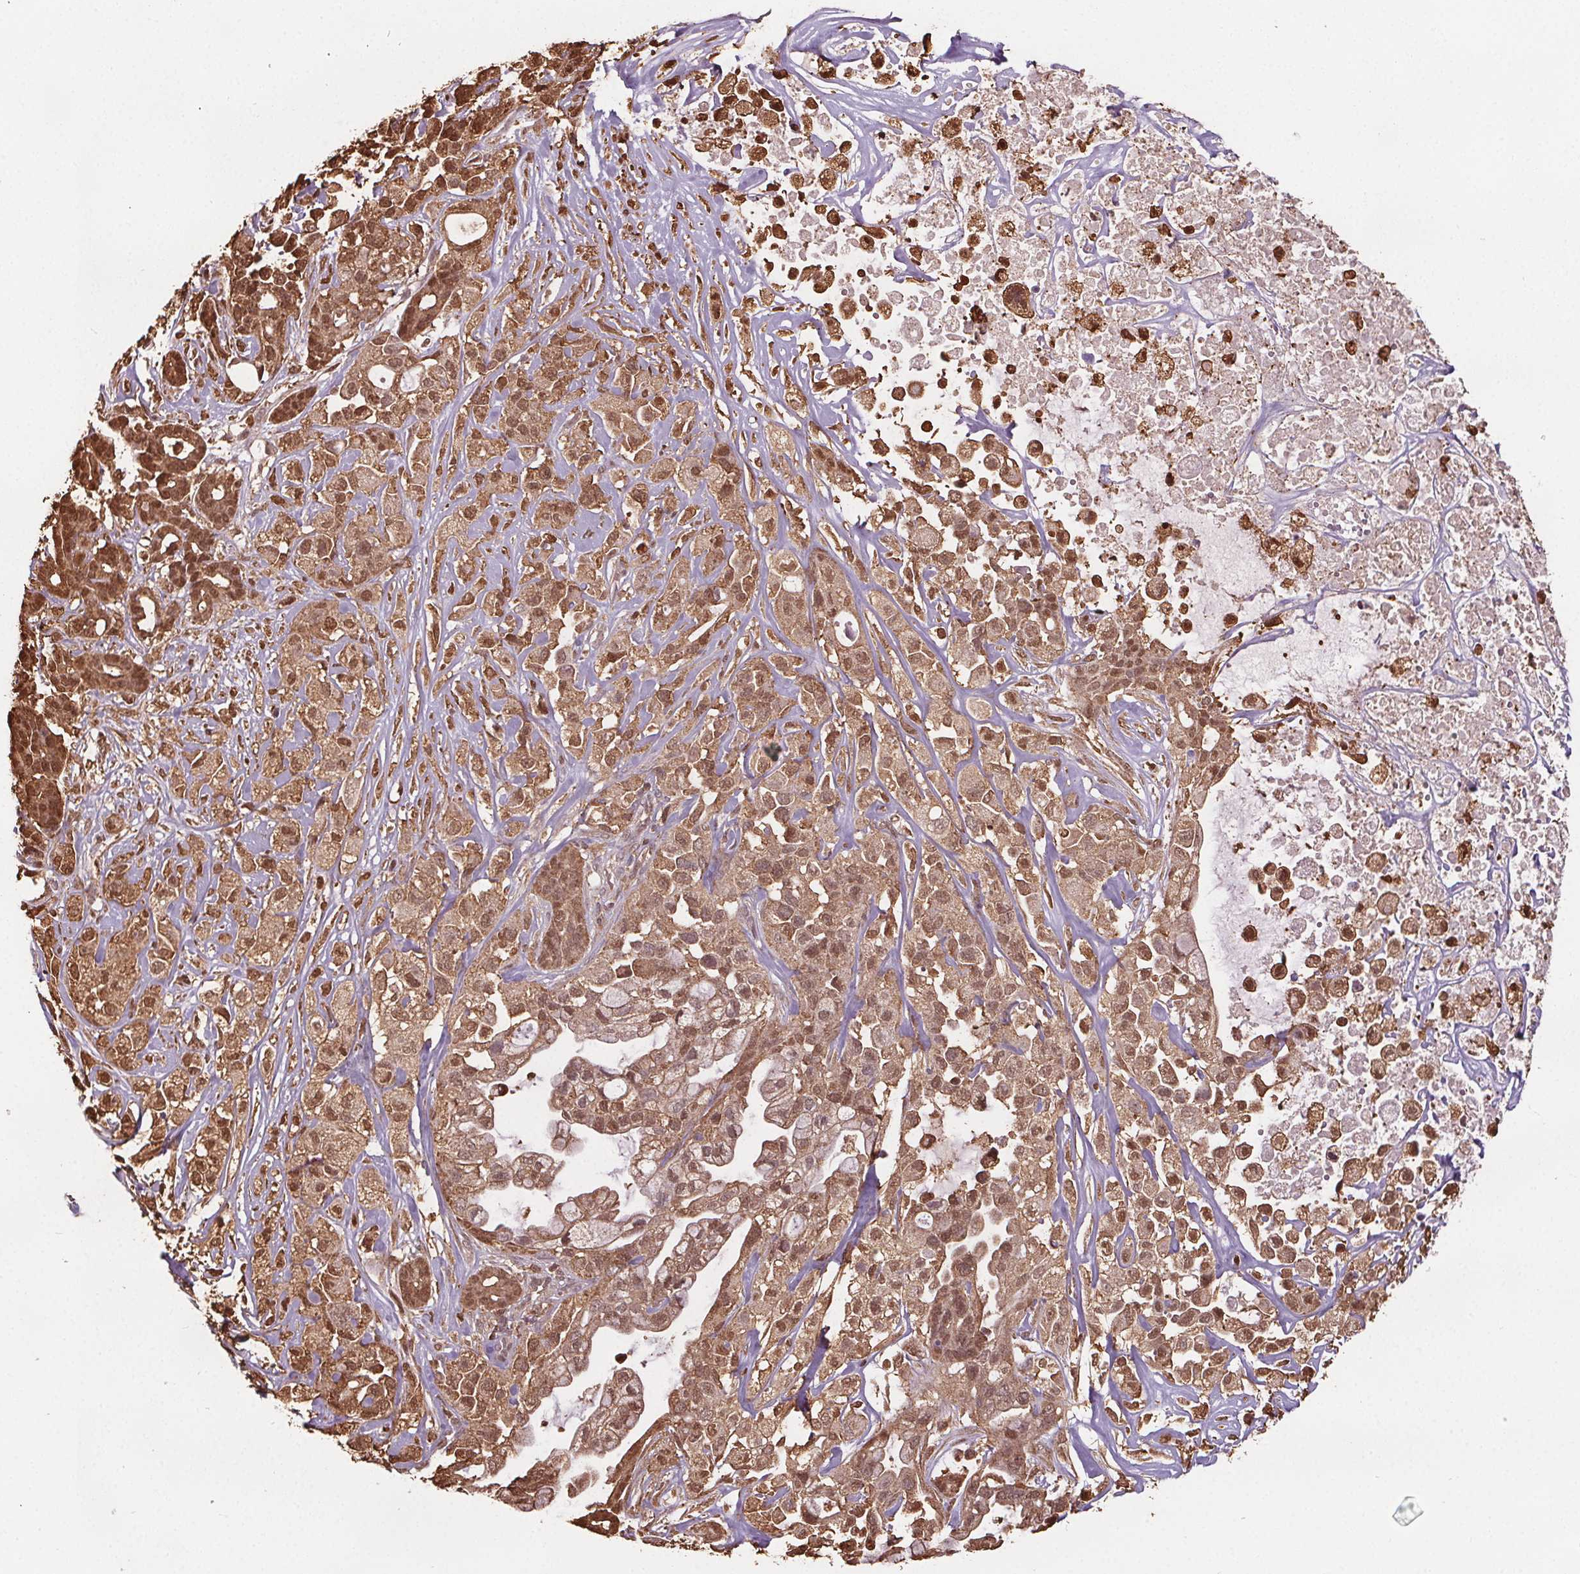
{"staining": {"intensity": "moderate", "quantity": ">75%", "location": "cytoplasmic/membranous,nuclear"}, "tissue": "pancreatic cancer", "cell_type": "Tumor cells", "image_type": "cancer", "snomed": [{"axis": "morphology", "description": "Adenocarcinoma, NOS"}, {"axis": "topography", "description": "Pancreas"}], "caption": "The immunohistochemical stain shows moderate cytoplasmic/membranous and nuclear staining in tumor cells of pancreatic adenocarcinoma tissue.", "gene": "ENO1", "patient": {"sex": "male", "age": 44}}